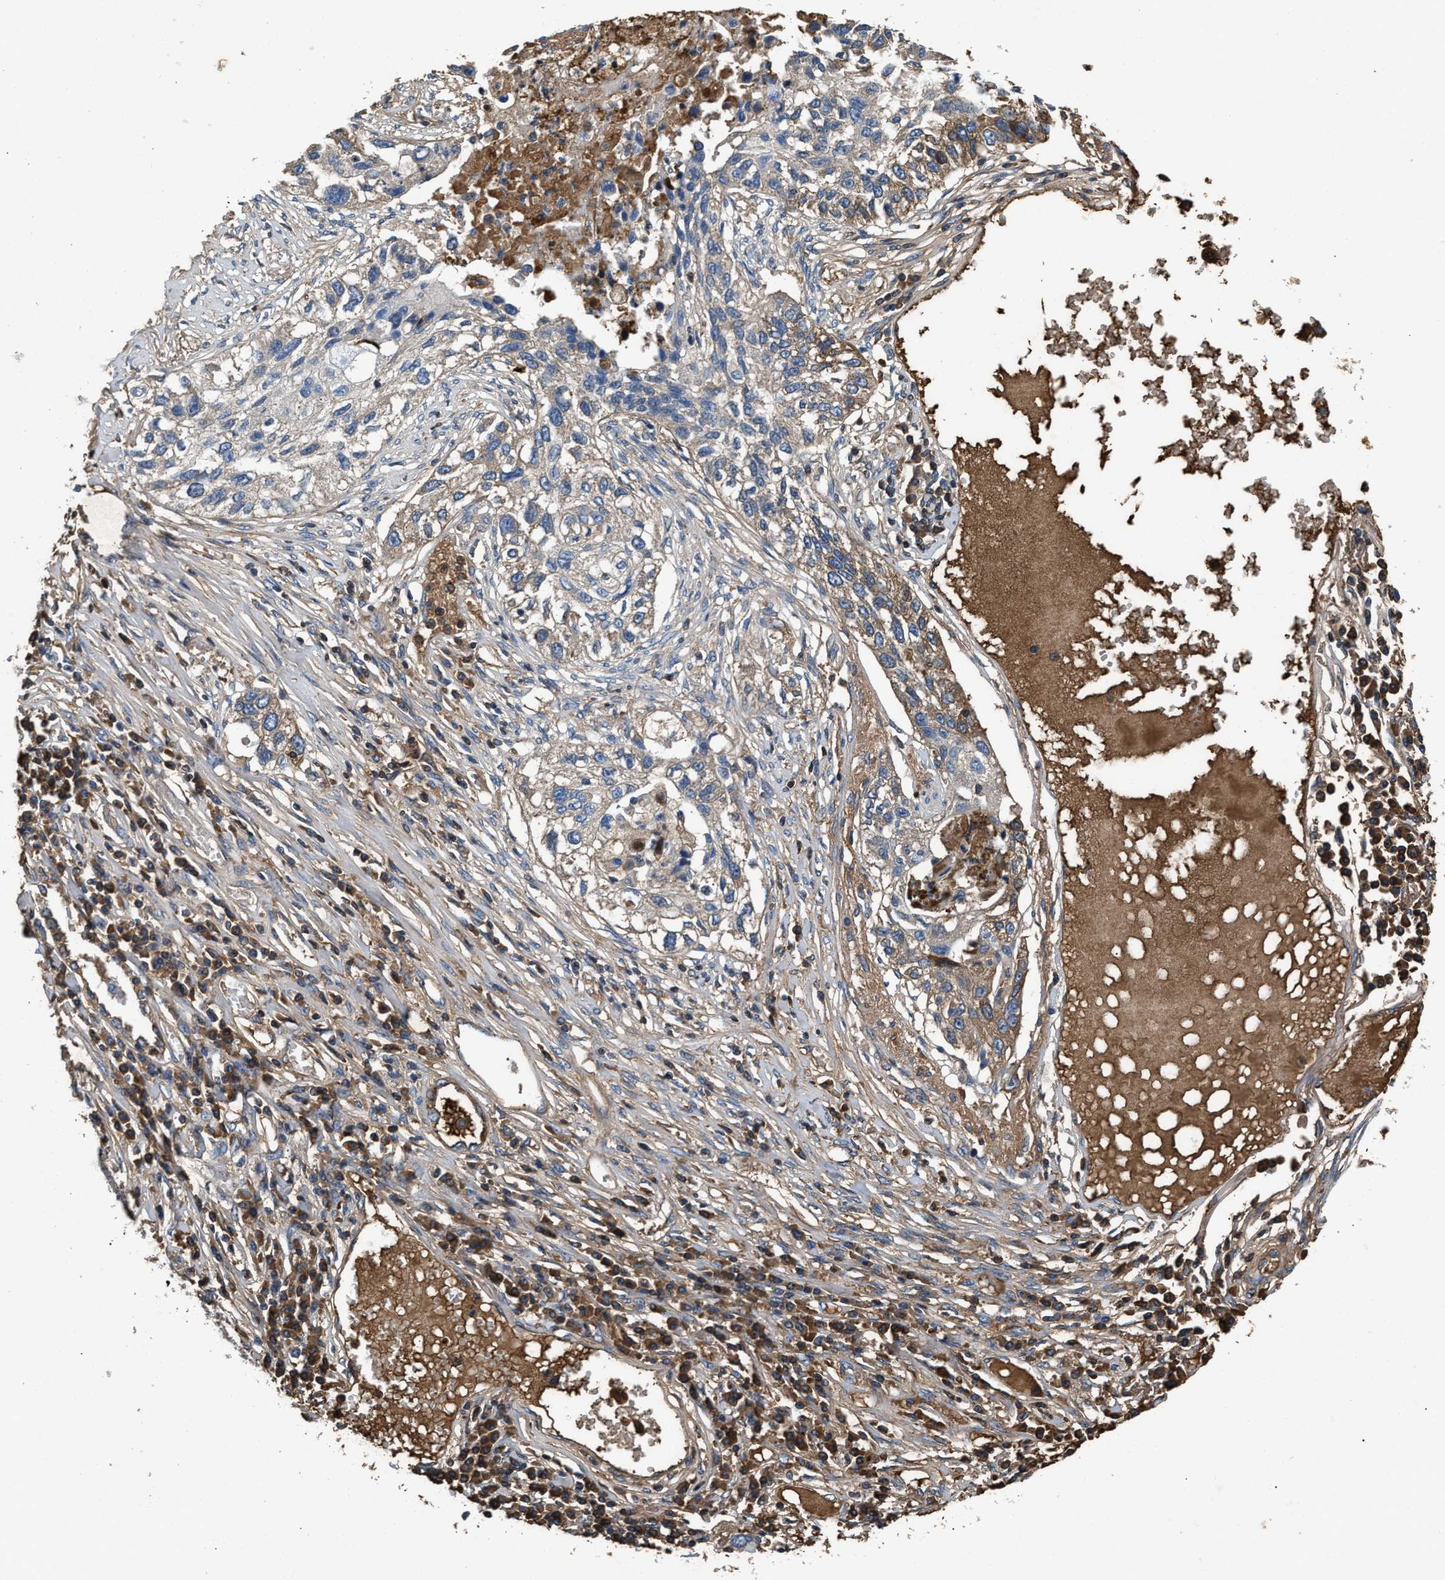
{"staining": {"intensity": "moderate", "quantity": "<25%", "location": "cytoplasmic/membranous"}, "tissue": "lung cancer", "cell_type": "Tumor cells", "image_type": "cancer", "snomed": [{"axis": "morphology", "description": "Squamous cell carcinoma, NOS"}, {"axis": "topography", "description": "Lung"}], "caption": "A brown stain labels moderate cytoplasmic/membranous staining of a protein in human lung cancer (squamous cell carcinoma) tumor cells.", "gene": "C3", "patient": {"sex": "male", "age": 71}}